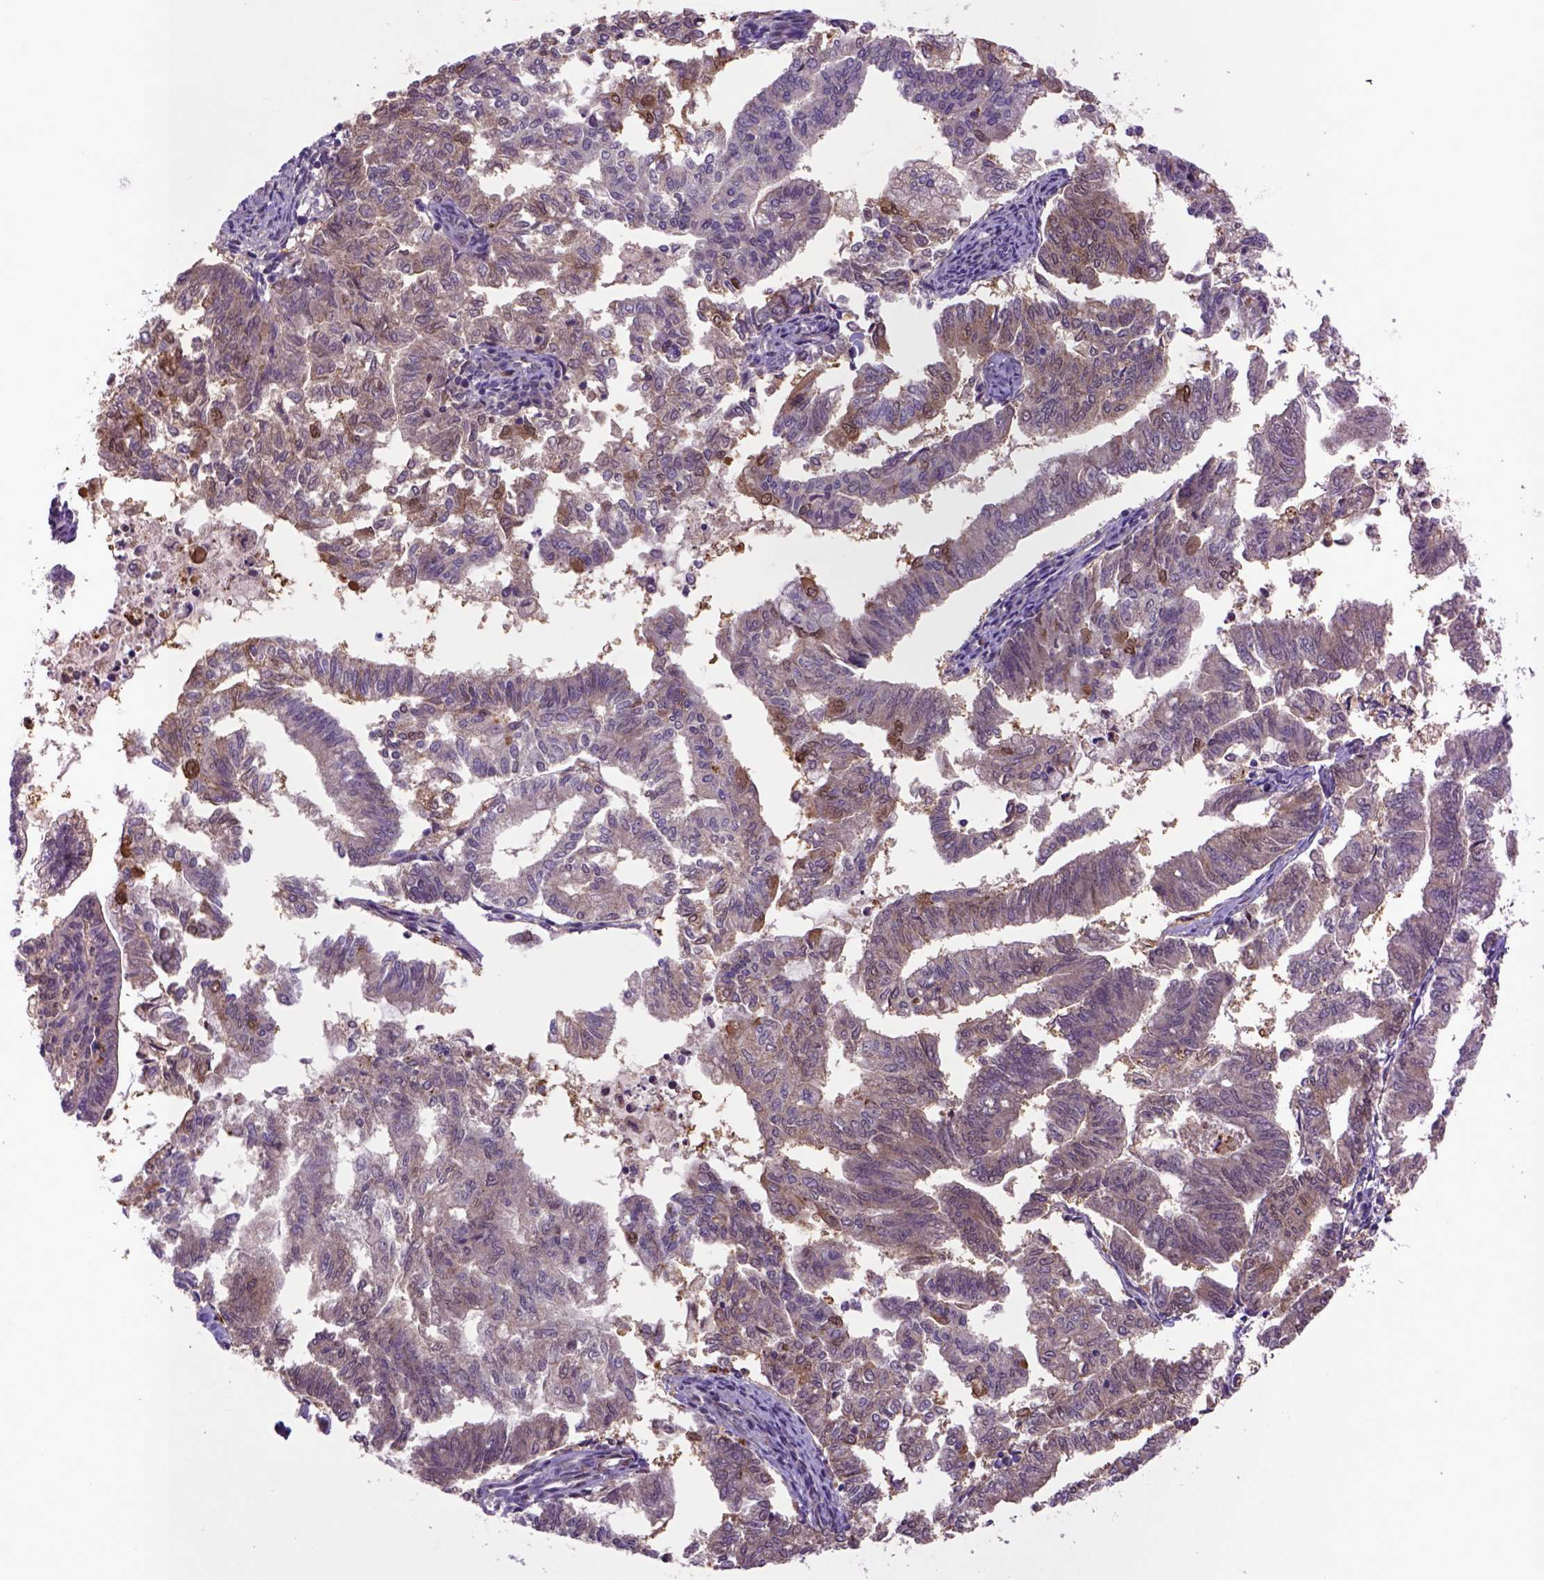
{"staining": {"intensity": "moderate", "quantity": ">75%", "location": "cytoplasmic/membranous"}, "tissue": "endometrial cancer", "cell_type": "Tumor cells", "image_type": "cancer", "snomed": [{"axis": "morphology", "description": "Adenocarcinoma, NOS"}, {"axis": "topography", "description": "Endometrium"}], "caption": "A micrograph of human endometrial adenocarcinoma stained for a protein displays moderate cytoplasmic/membranous brown staining in tumor cells. Using DAB (3,3'-diaminobenzidine) (brown) and hematoxylin (blue) stains, captured at high magnification using brightfield microscopy.", "gene": "HSPBP1", "patient": {"sex": "female", "age": 79}}